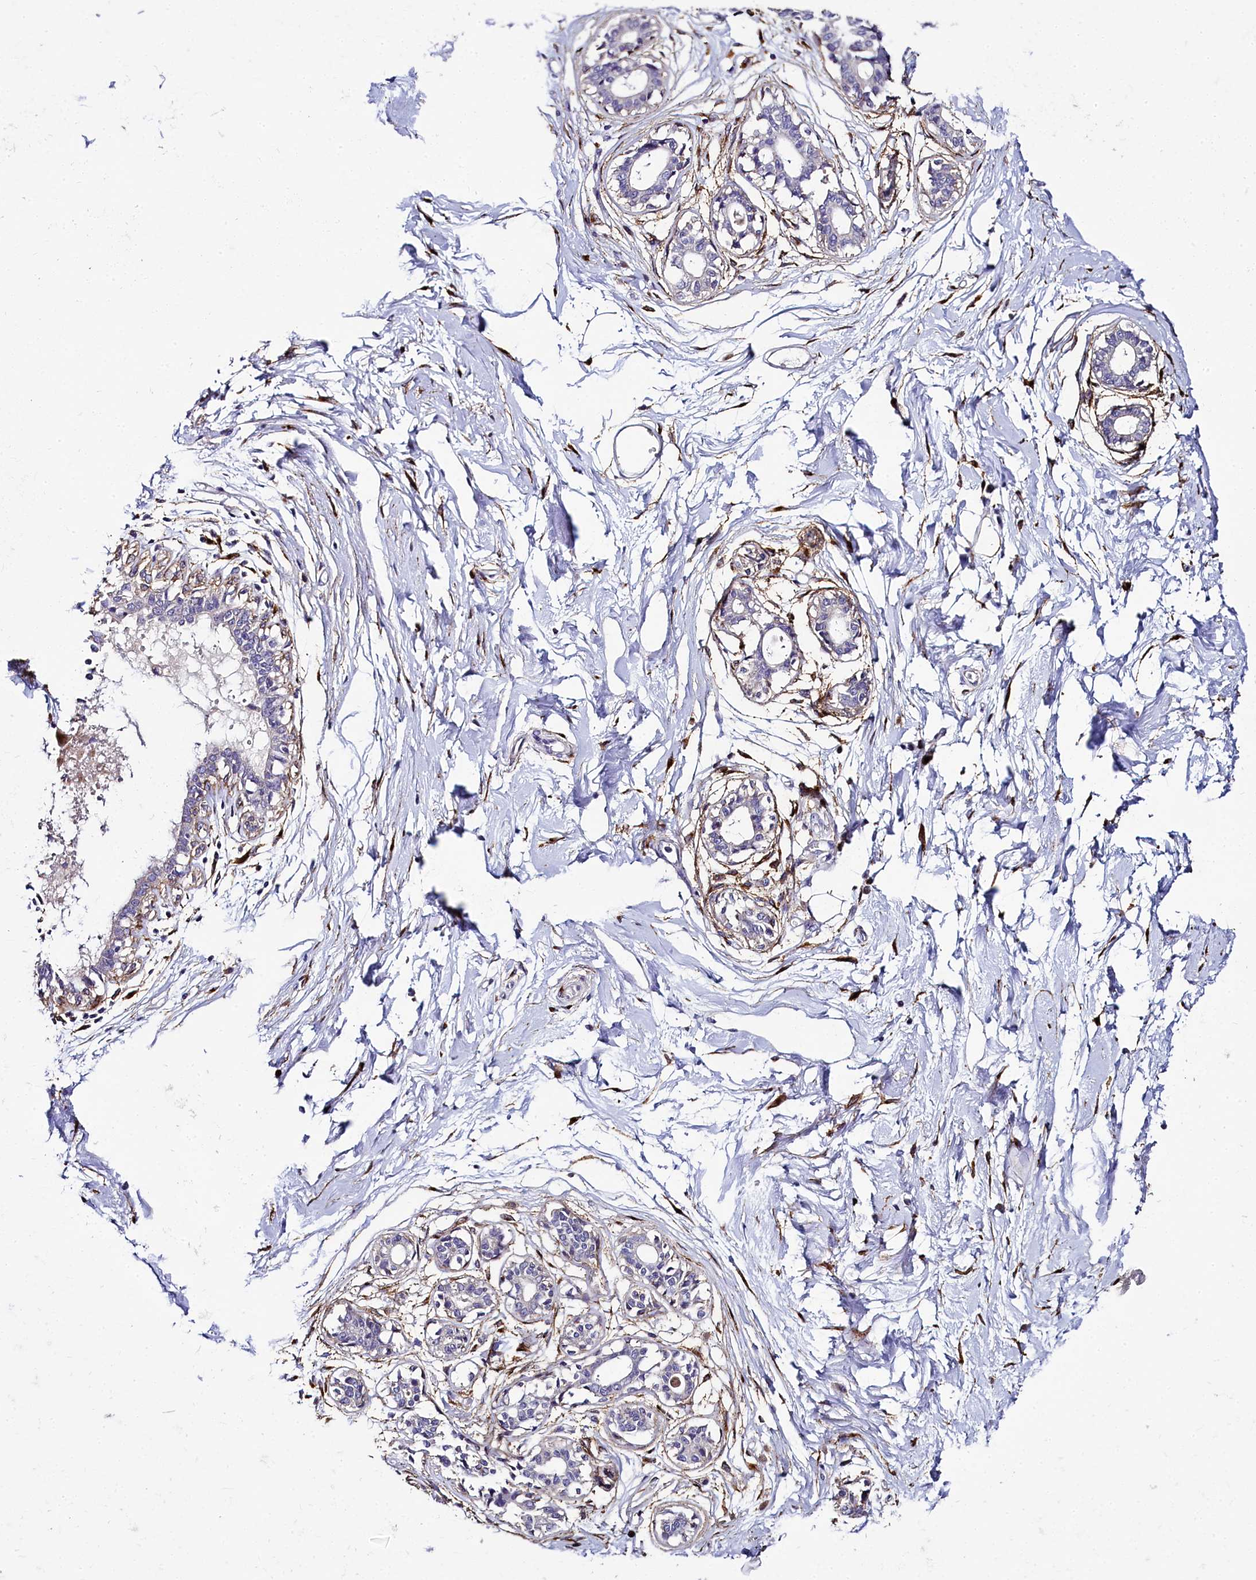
{"staining": {"intensity": "moderate", "quantity": ">75%", "location": "cytoplasmic/membranous"}, "tissue": "breast", "cell_type": "Adipocytes", "image_type": "normal", "snomed": [{"axis": "morphology", "description": "Normal tissue, NOS"}, {"axis": "topography", "description": "Breast"}], "caption": "Breast stained for a protein shows moderate cytoplasmic/membranous positivity in adipocytes.", "gene": "MRC2", "patient": {"sex": "female", "age": 45}}